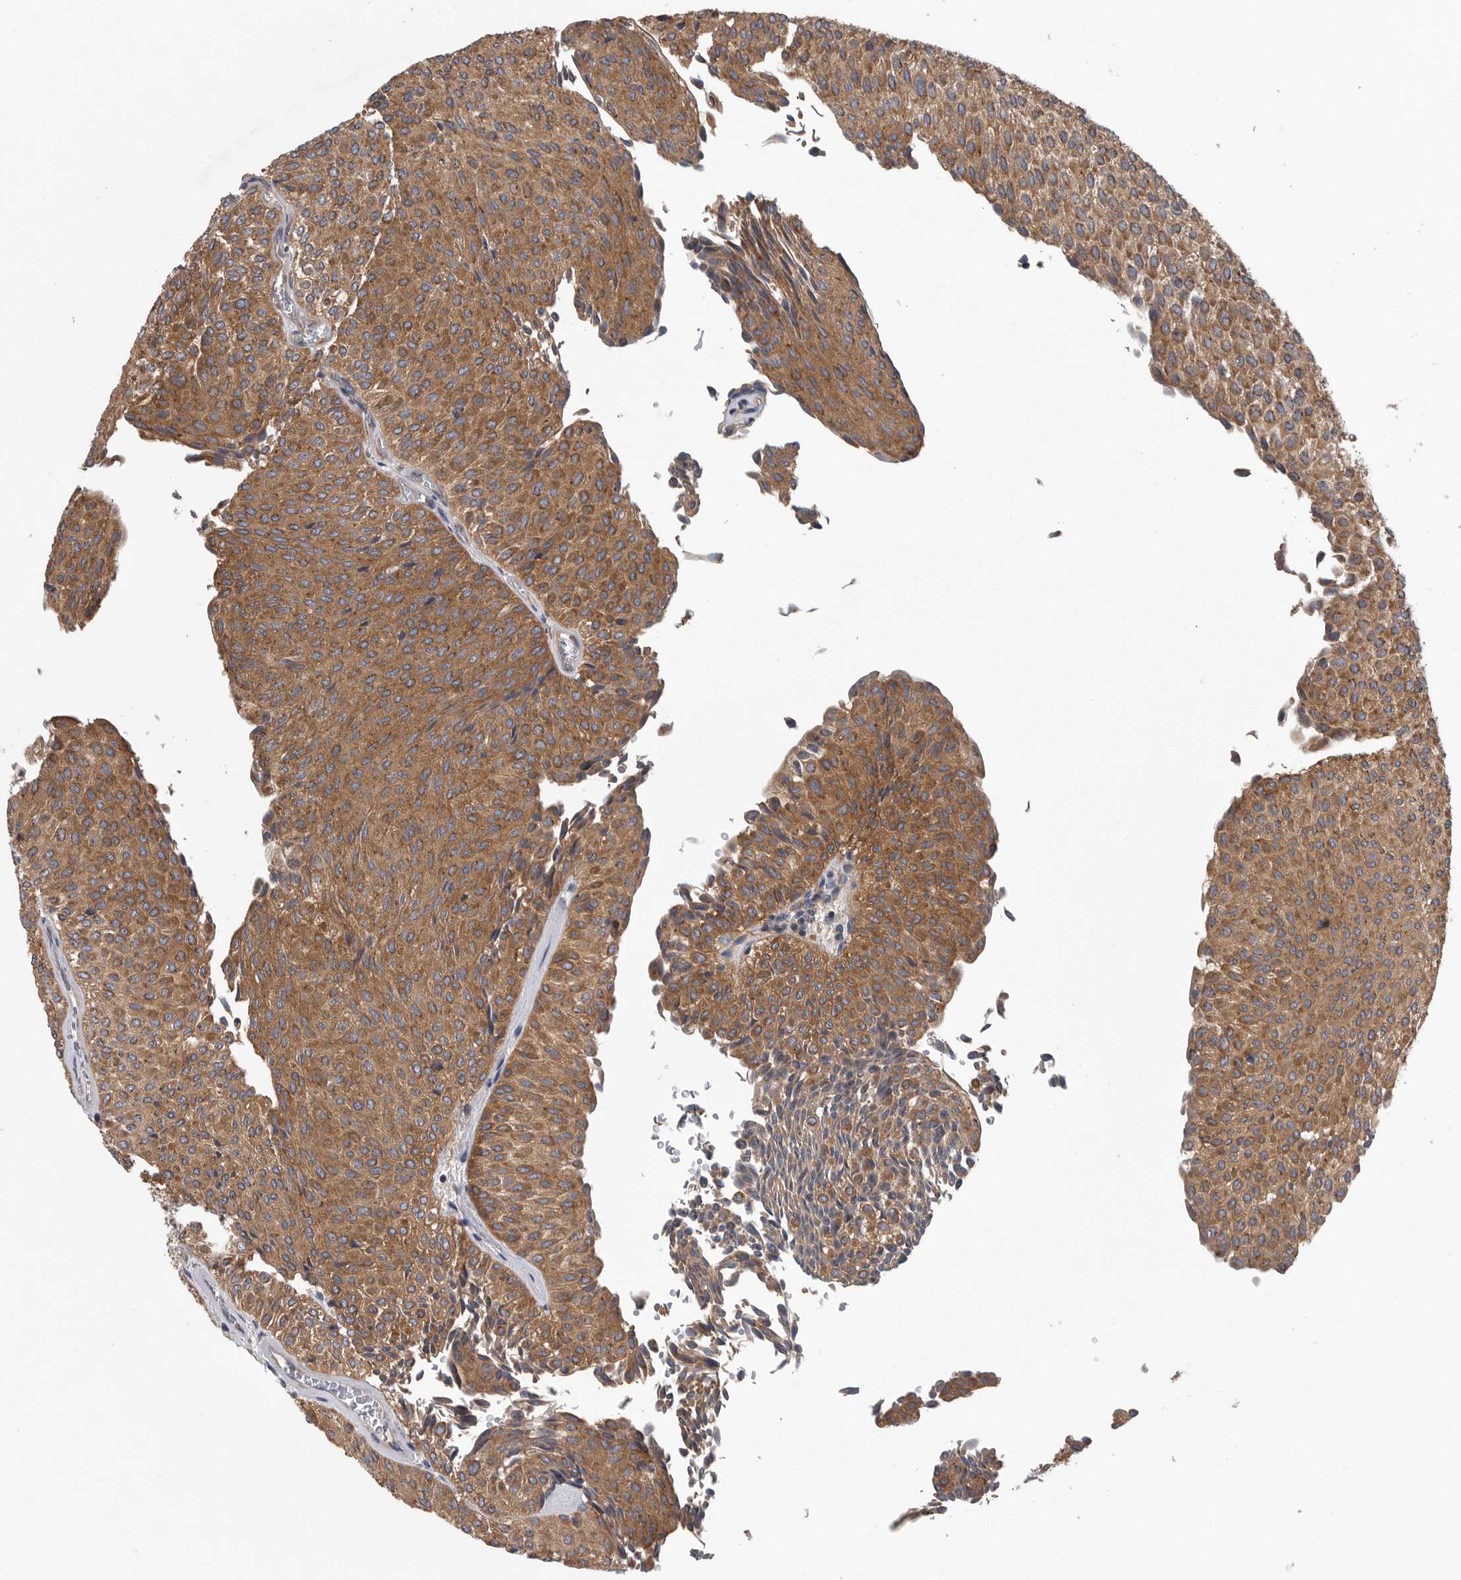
{"staining": {"intensity": "moderate", "quantity": ">75%", "location": "cytoplasmic/membranous"}, "tissue": "urothelial cancer", "cell_type": "Tumor cells", "image_type": "cancer", "snomed": [{"axis": "morphology", "description": "Urothelial carcinoma, Low grade"}, {"axis": "topography", "description": "Urinary bladder"}], "caption": "A brown stain labels moderate cytoplasmic/membranous positivity of a protein in urothelial cancer tumor cells.", "gene": "OXR1", "patient": {"sex": "male", "age": 78}}